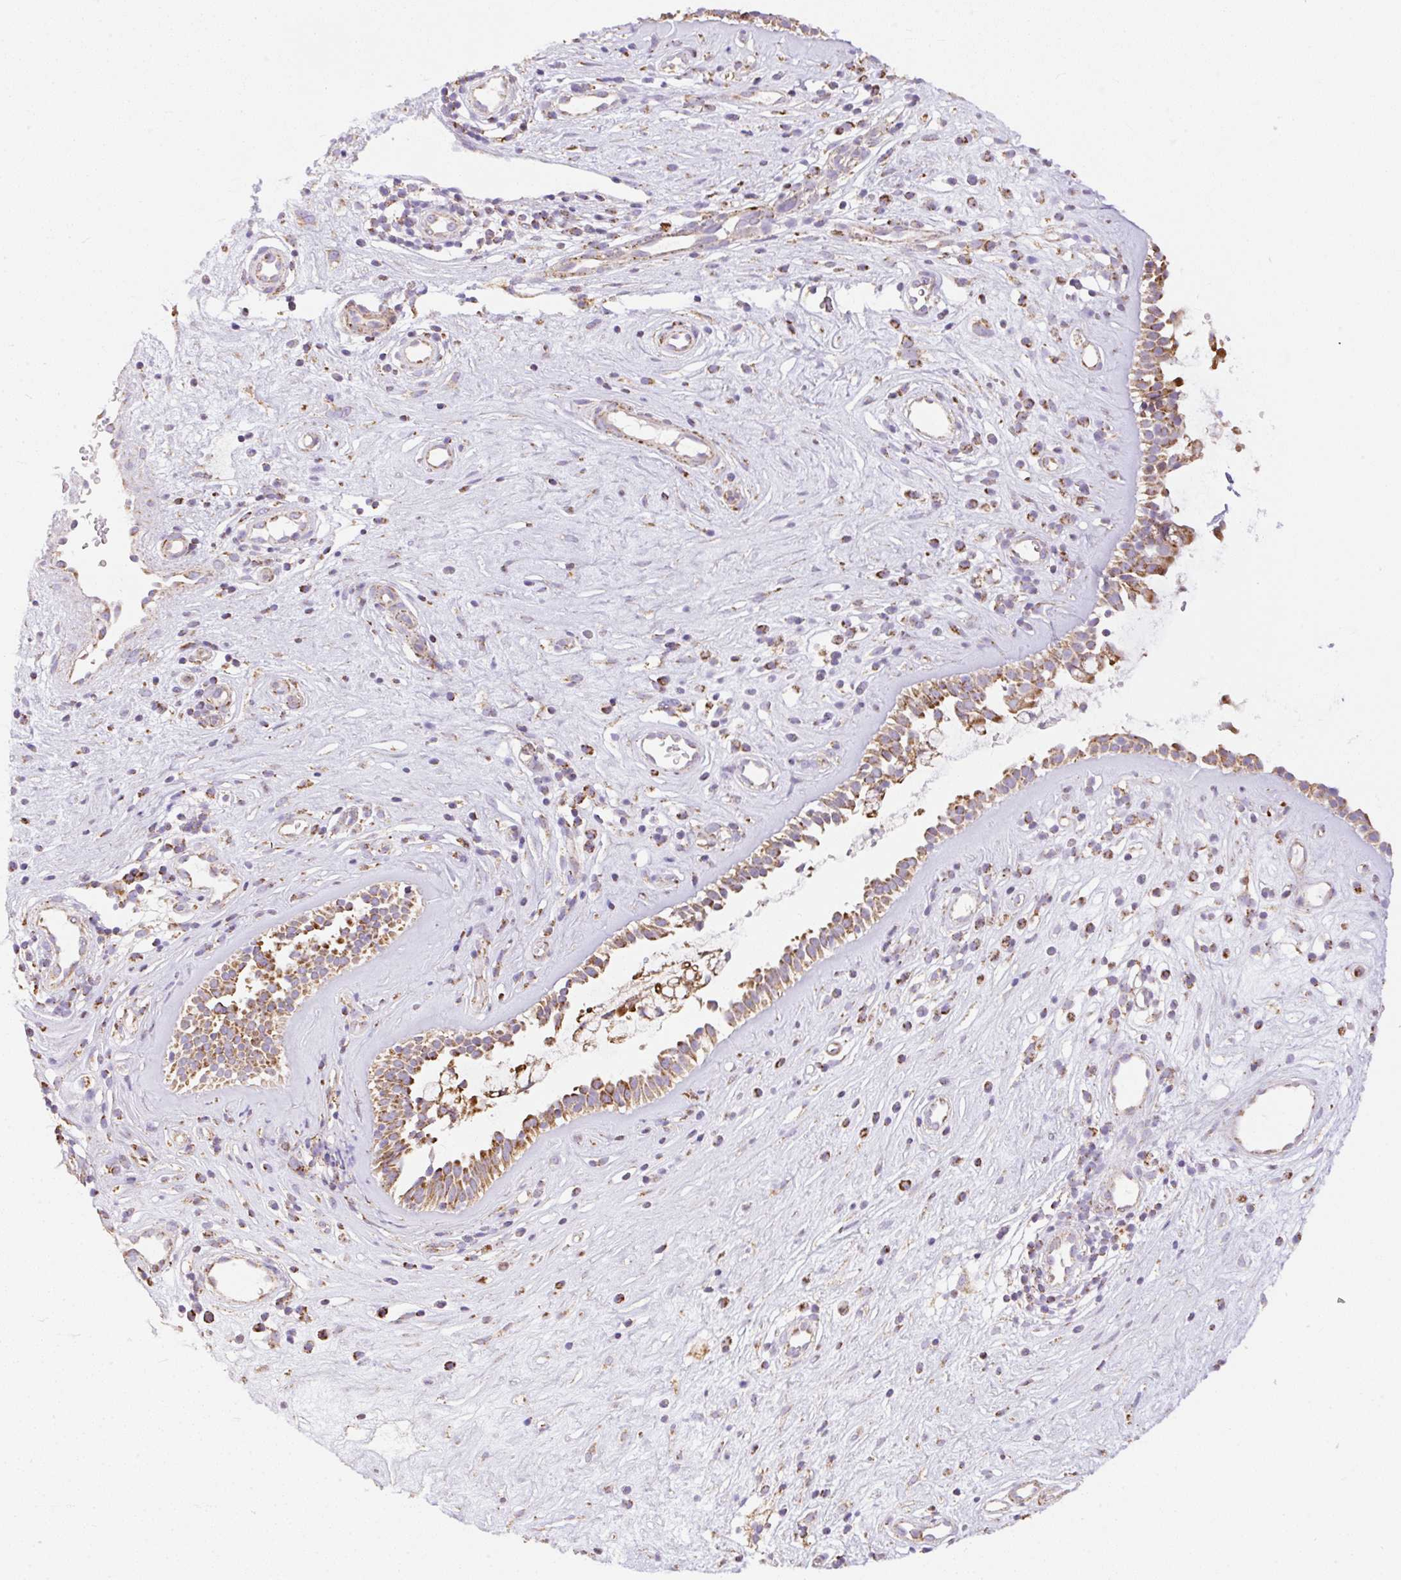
{"staining": {"intensity": "moderate", "quantity": ">75%", "location": "cytoplasmic/membranous"}, "tissue": "nasopharynx", "cell_type": "Respiratory epithelial cells", "image_type": "normal", "snomed": [{"axis": "morphology", "description": "Normal tissue, NOS"}, {"axis": "topography", "description": "Nasopharynx"}], "caption": "High-magnification brightfield microscopy of normal nasopharynx stained with DAB (brown) and counterstained with hematoxylin (blue). respiratory epithelial cells exhibit moderate cytoplasmic/membranous positivity is identified in about>75% of cells.", "gene": "DAAM2", "patient": {"sex": "male", "age": 32}}